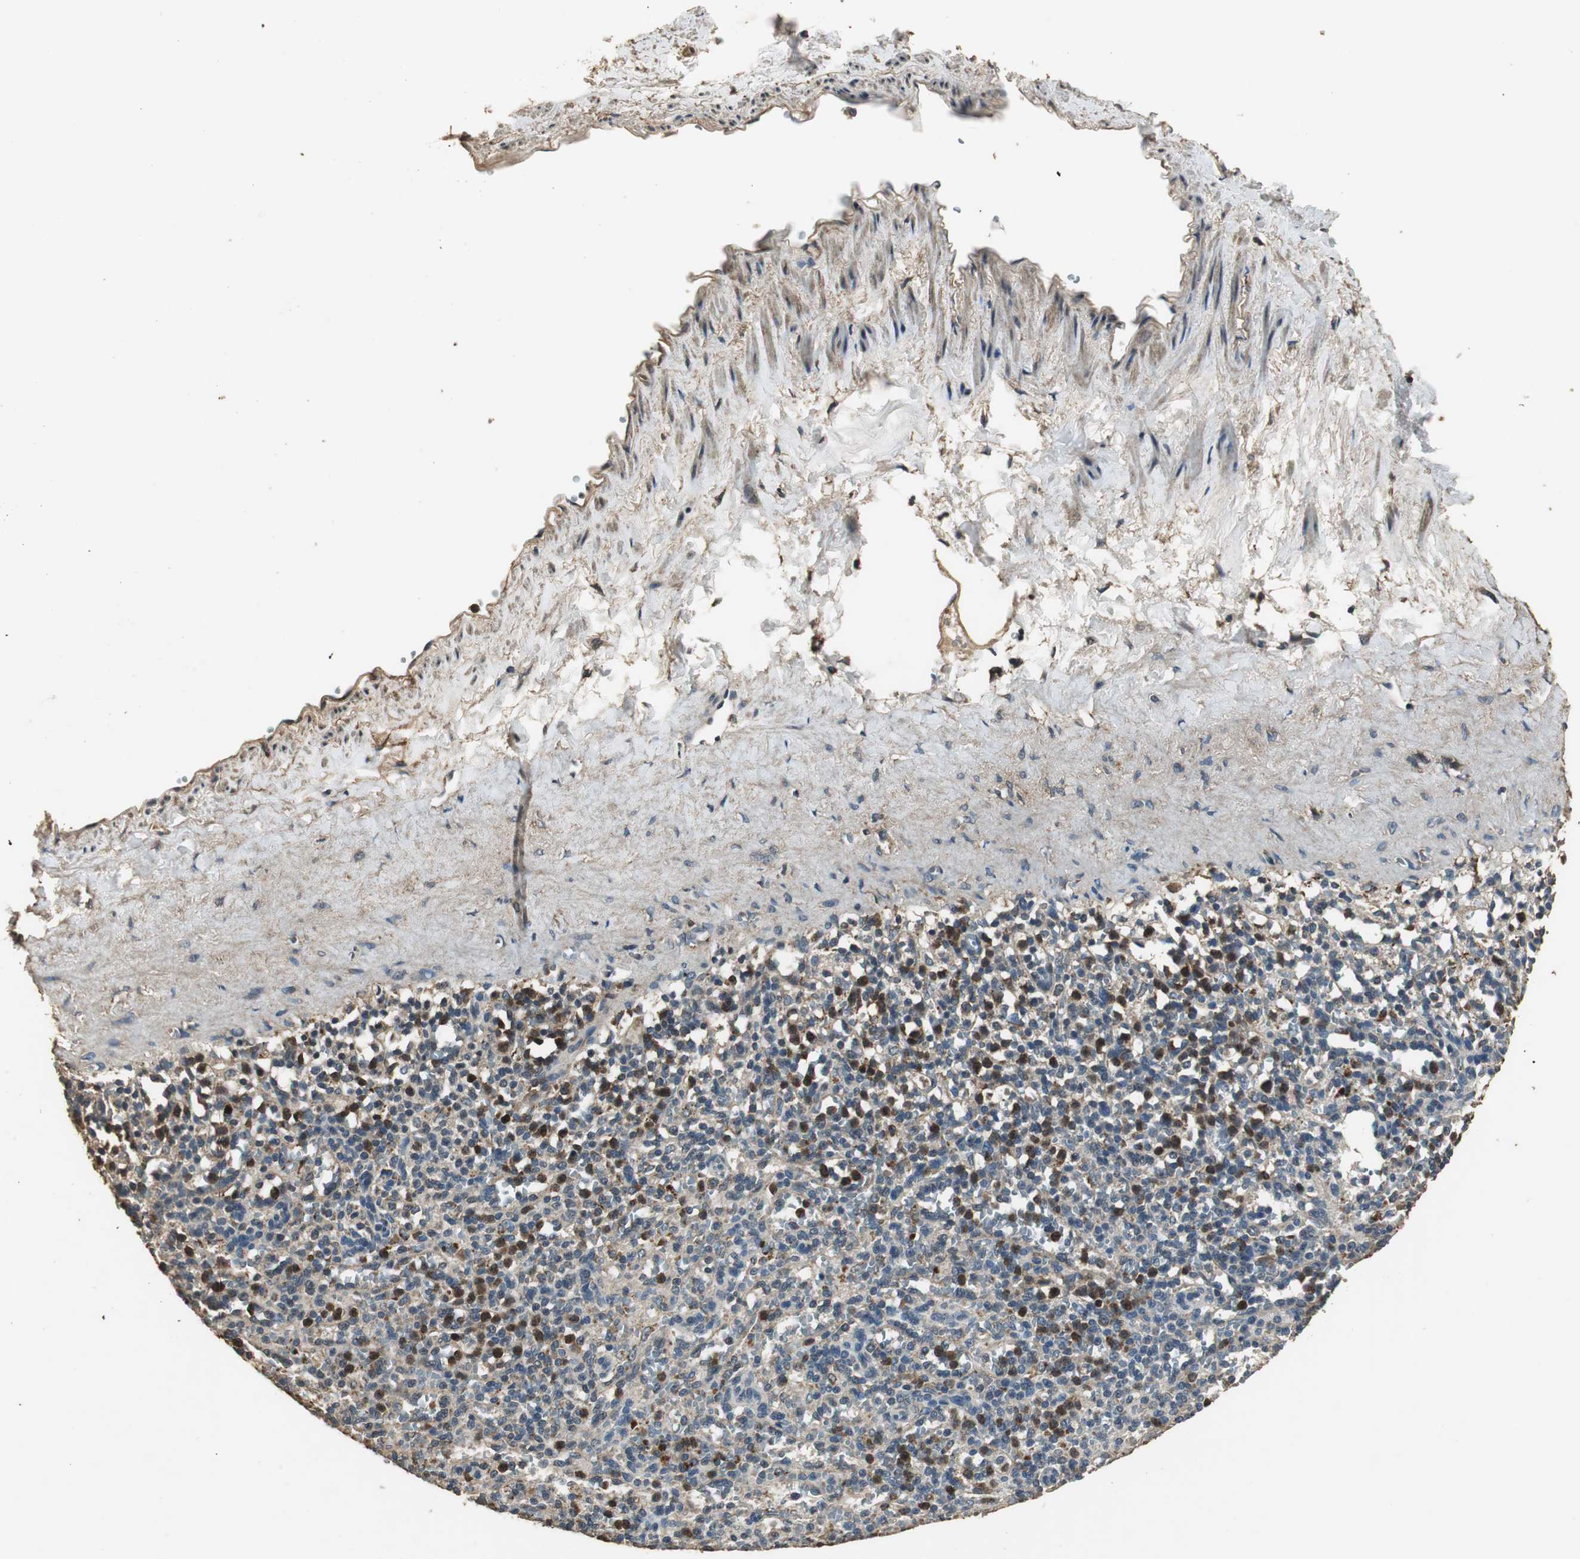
{"staining": {"intensity": "strong", "quantity": "25%-75%", "location": "cytoplasmic/membranous,nuclear"}, "tissue": "spleen", "cell_type": "Cells in red pulp", "image_type": "normal", "snomed": [{"axis": "morphology", "description": "Normal tissue, NOS"}, {"axis": "topography", "description": "Spleen"}], "caption": "Protein staining by immunohistochemistry displays strong cytoplasmic/membranous,nuclear staining in approximately 25%-75% of cells in red pulp in normal spleen.", "gene": "TMPRSS4", "patient": {"sex": "female", "age": 74}}